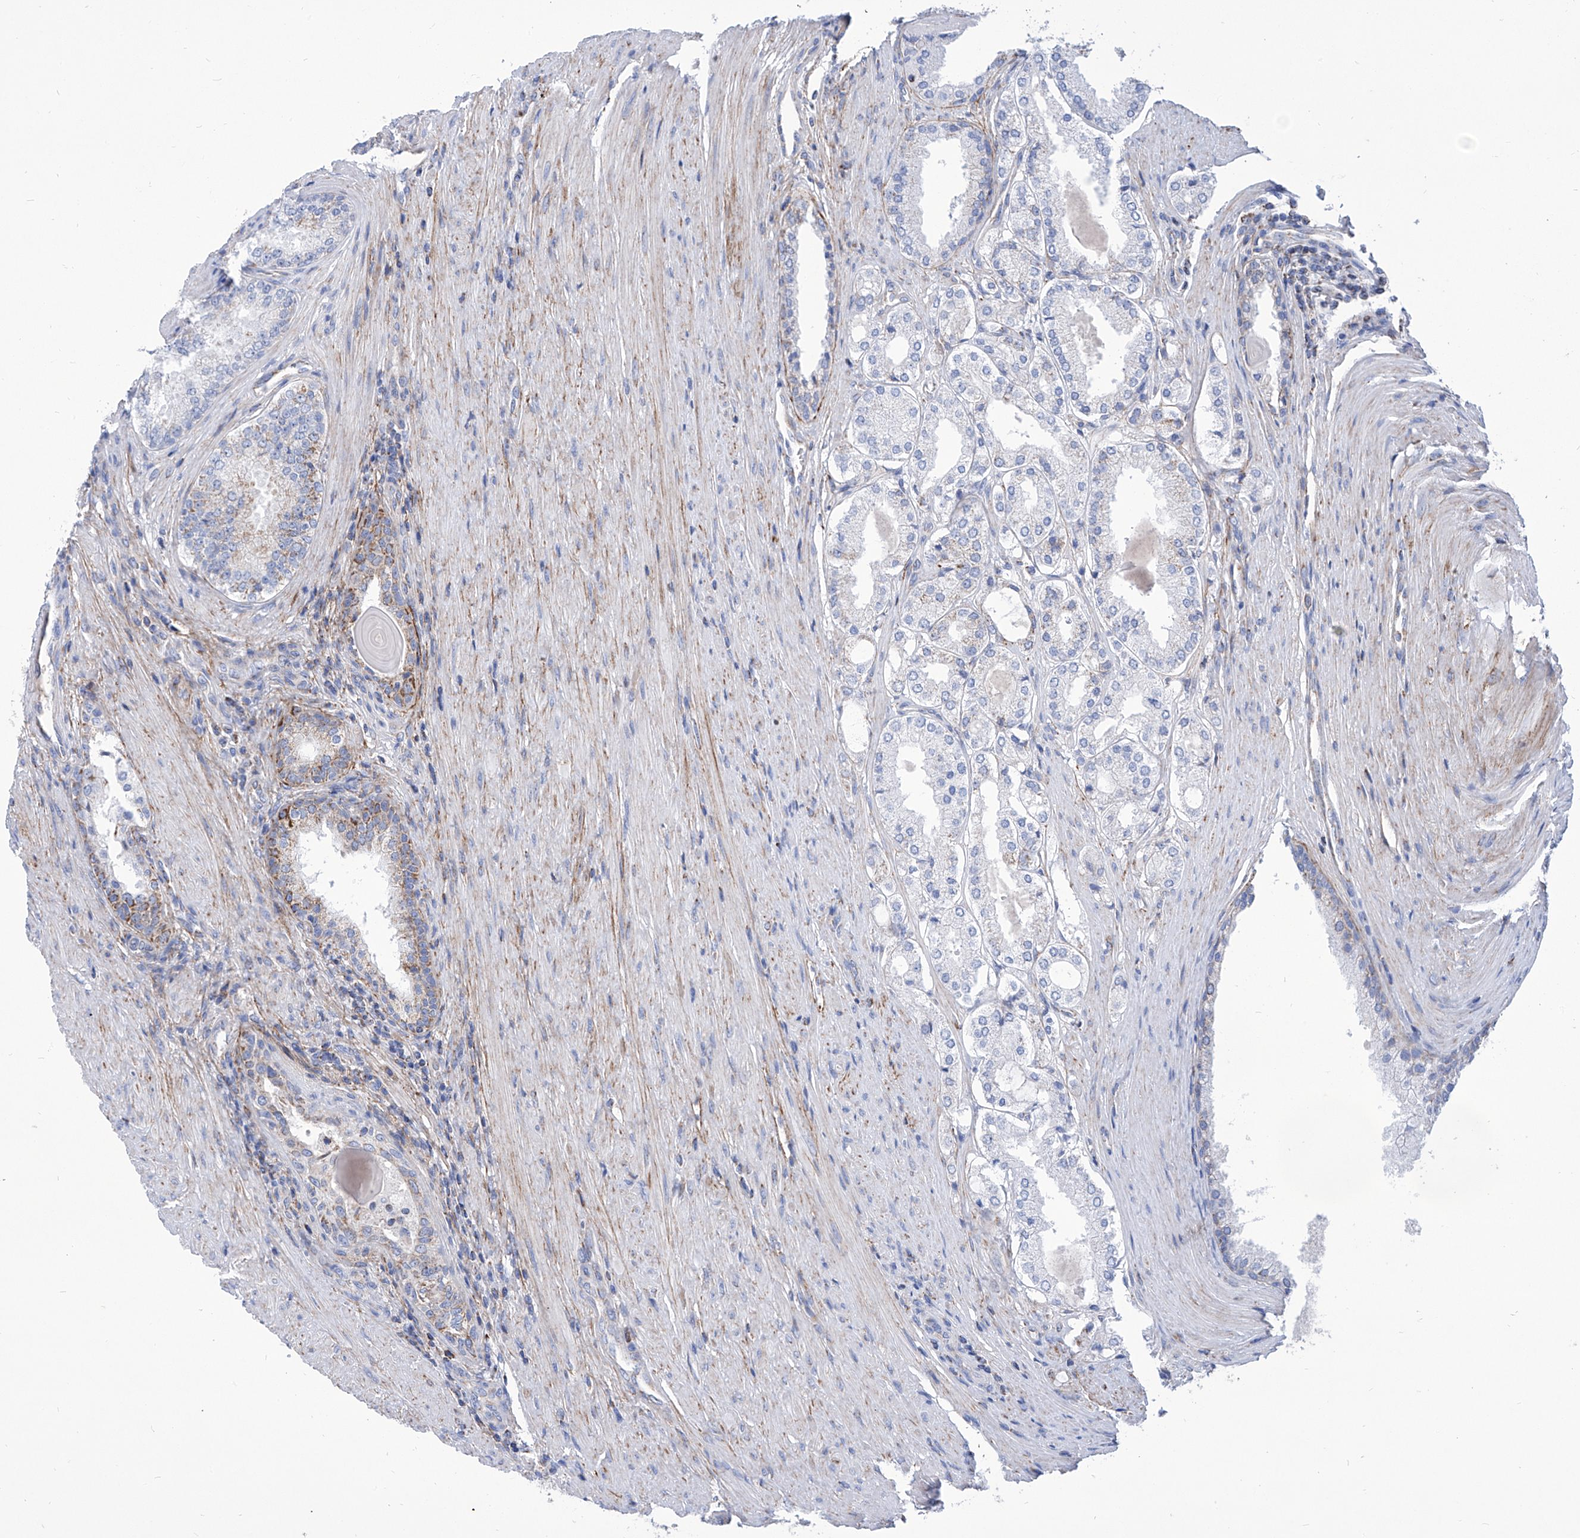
{"staining": {"intensity": "negative", "quantity": "none", "location": "none"}, "tissue": "prostate cancer", "cell_type": "Tumor cells", "image_type": "cancer", "snomed": [{"axis": "morphology", "description": "Adenocarcinoma, High grade"}, {"axis": "topography", "description": "Prostate"}], "caption": "This is an IHC image of prostate adenocarcinoma (high-grade). There is no positivity in tumor cells.", "gene": "SRBD1", "patient": {"sex": "male", "age": 60}}